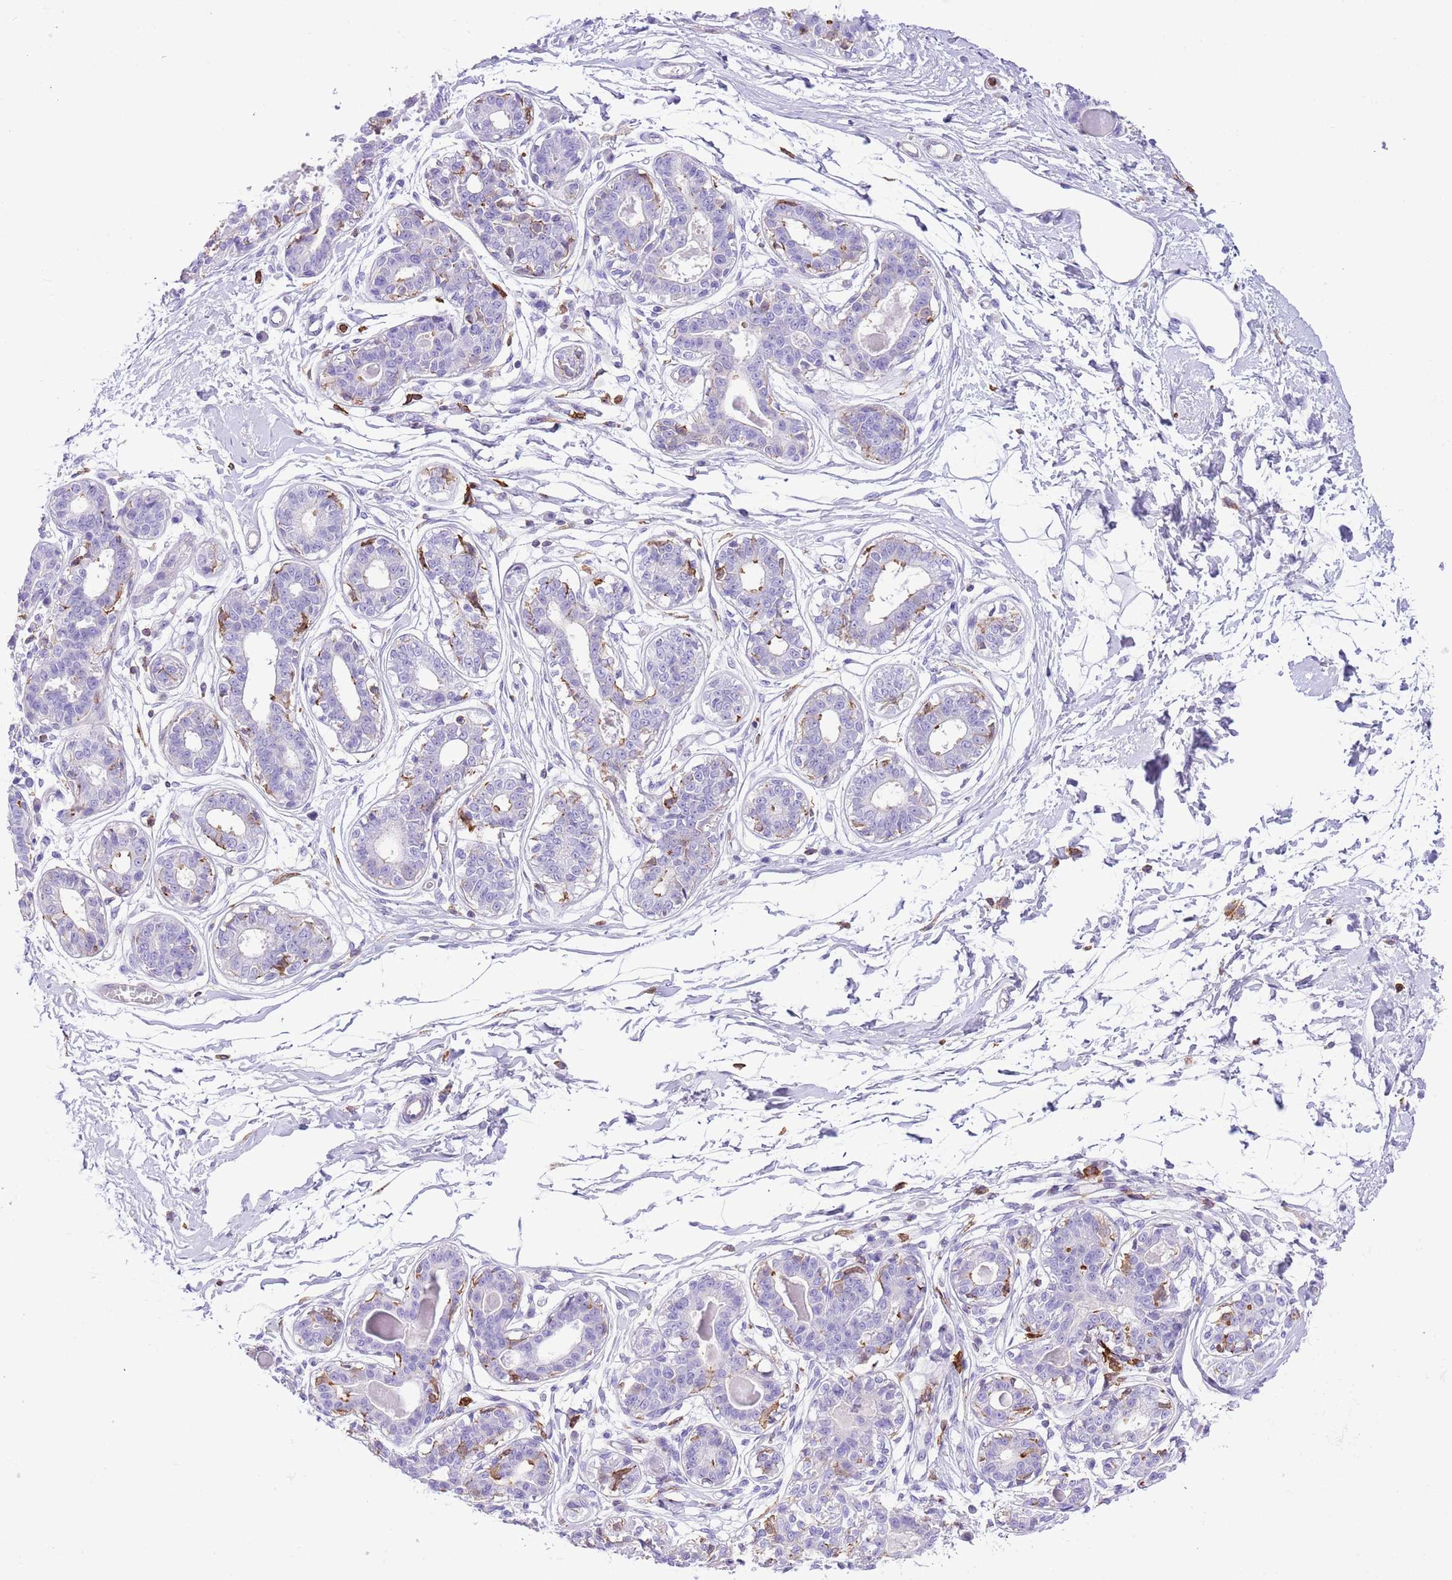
{"staining": {"intensity": "negative", "quantity": "none", "location": "none"}, "tissue": "breast", "cell_type": "Adipocytes", "image_type": "normal", "snomed": [{"axis": "morphology", "description": "Normal tissue, NOS"}, {"axis": "topography", "description": "Breast"}], "caption": "Protein analysis of benign breast exhibits no significant positivity in adipocytes.", "gene": "EFHD2", "patient": {"sex": "female", "age": 45}}